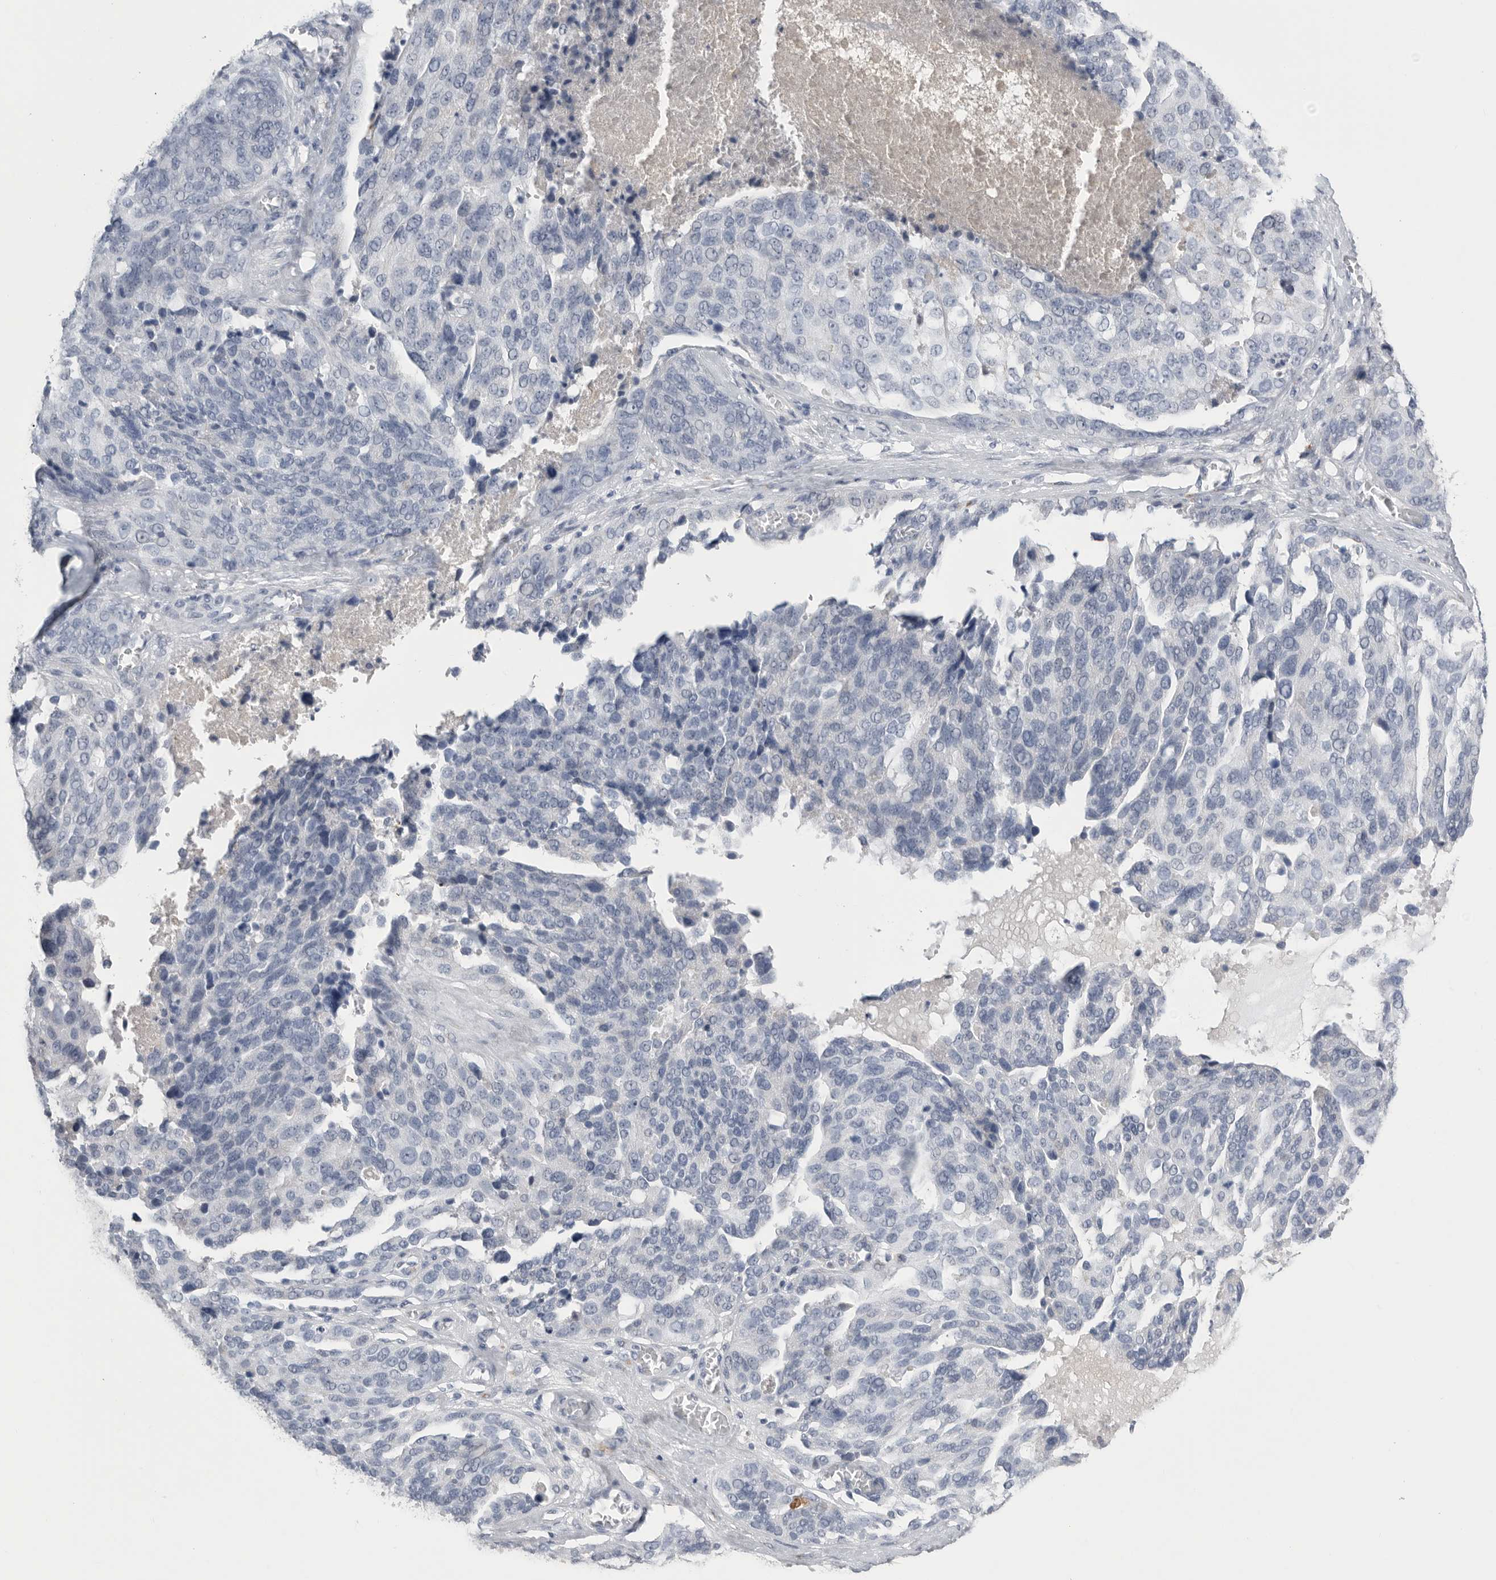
{"staining": {"intensity": "negative", "quantity": "none", "location": "none"}, "tissue": "ovarian cancer", "cell_type": "Tumor cells", "image_type": "cancer", "snomed": [{"axis": "morphology", "description": "Cystadenocarcinoma, serous, NOS"}, {"axis": "topography", "description": "Ovary"}], "caption": "Tumor cells are negative for brown protein staining in serous cystadenocarcinoma (ovarian).", "gene": "TIMP1", "patient": {"sex": "female", "age": 44}}